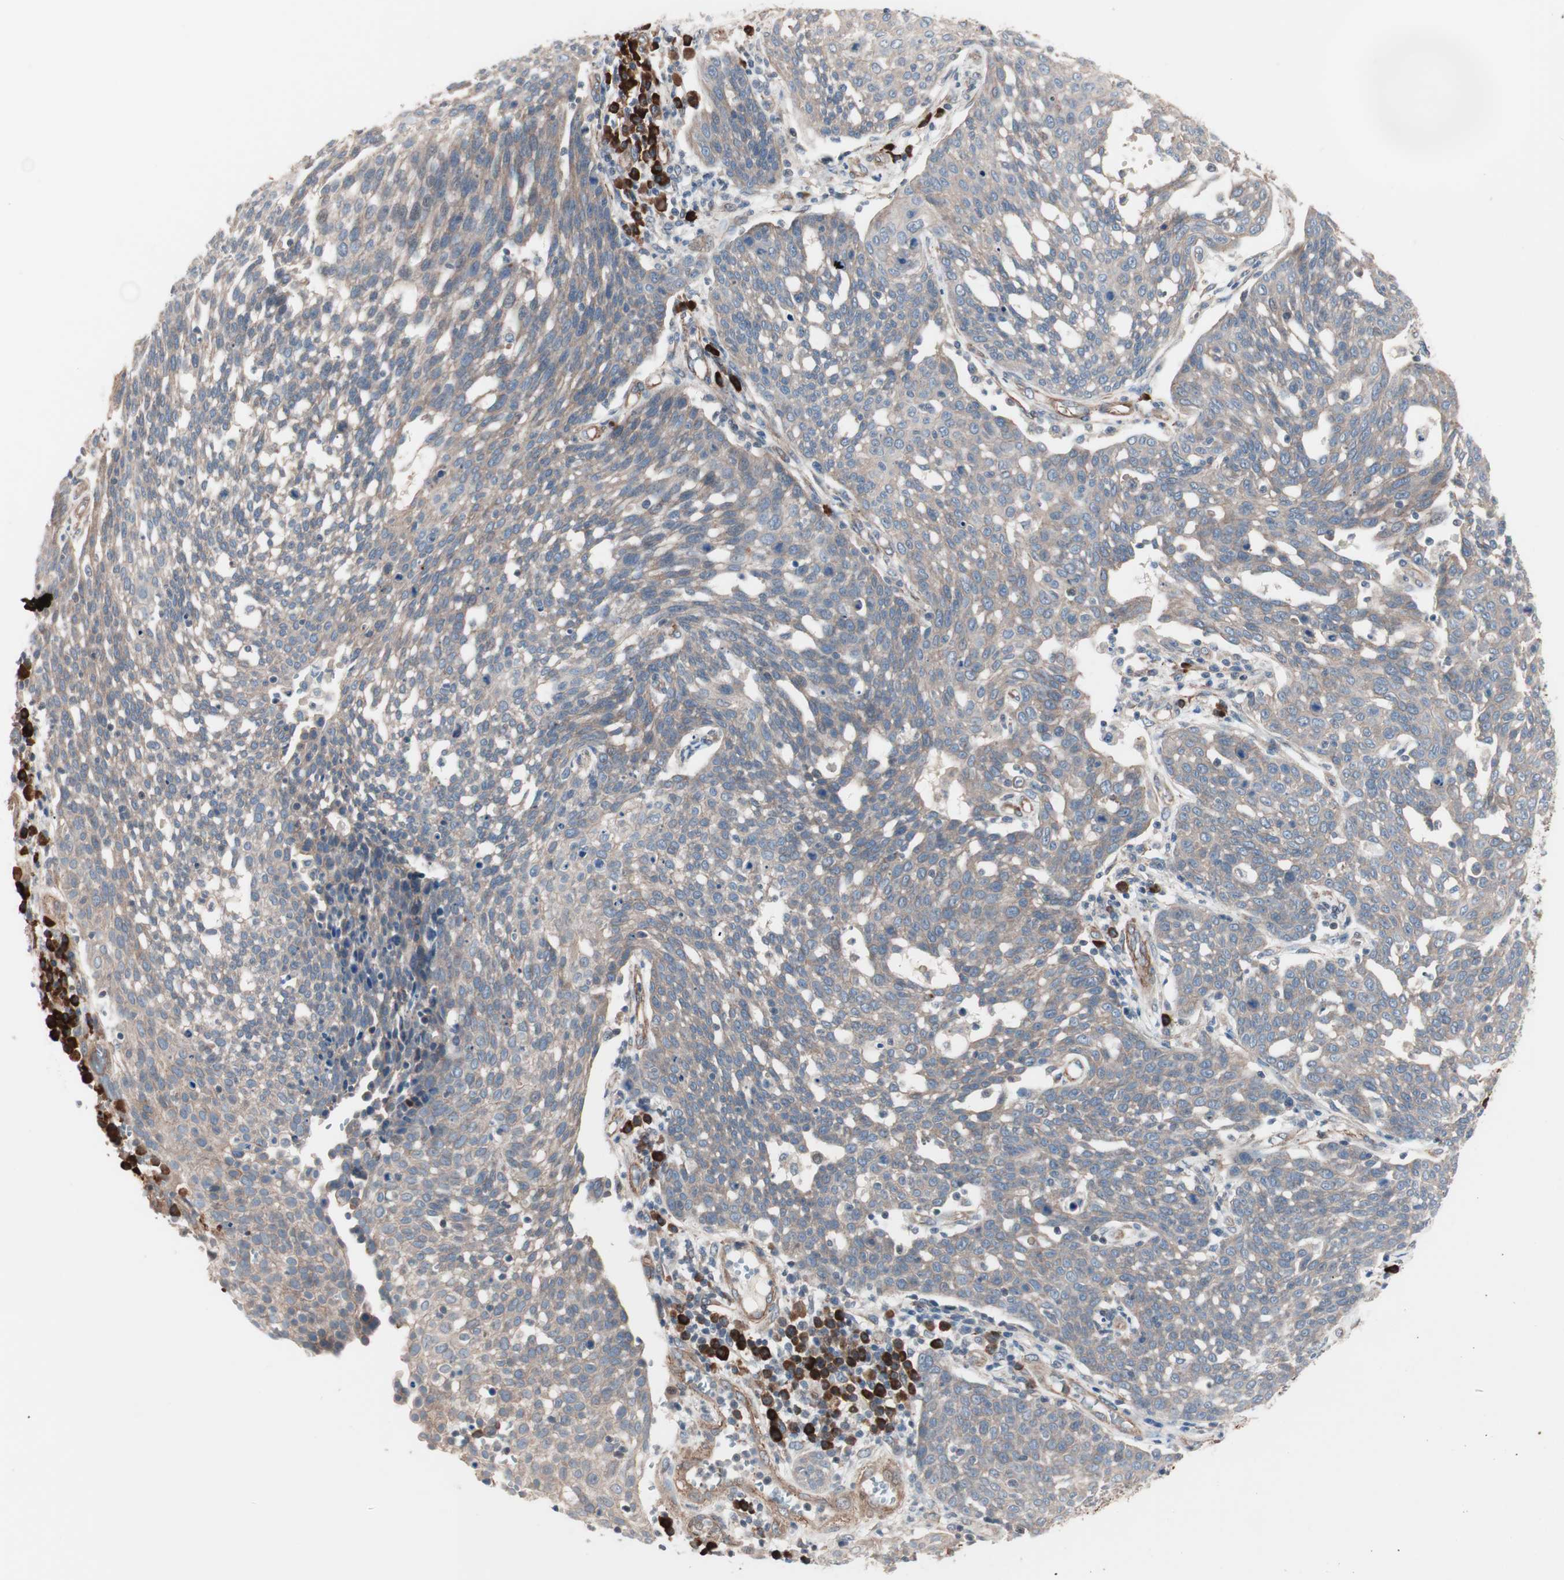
{"staining": {"intensity": "weak", "quantity": ">75%", "location": "cytoplasmic/membranous"}, "tissue": "cervical cancer", "cell_type": "Tumor cells", "image_type": "cancer", "snomed": [{"axis": "morphology", "description": "Squamous cell carcinoma, NOS"}, {"axis": "topography", "description": "Cervix"}], "caption": "The immunohistochemical stain shows weak cytoplasmic/membranous expression in tumor cells of cervical squamous cell carcinoma tissue.", "gene": "ALG5", "patient": {"sex": "female", "age": 34}}